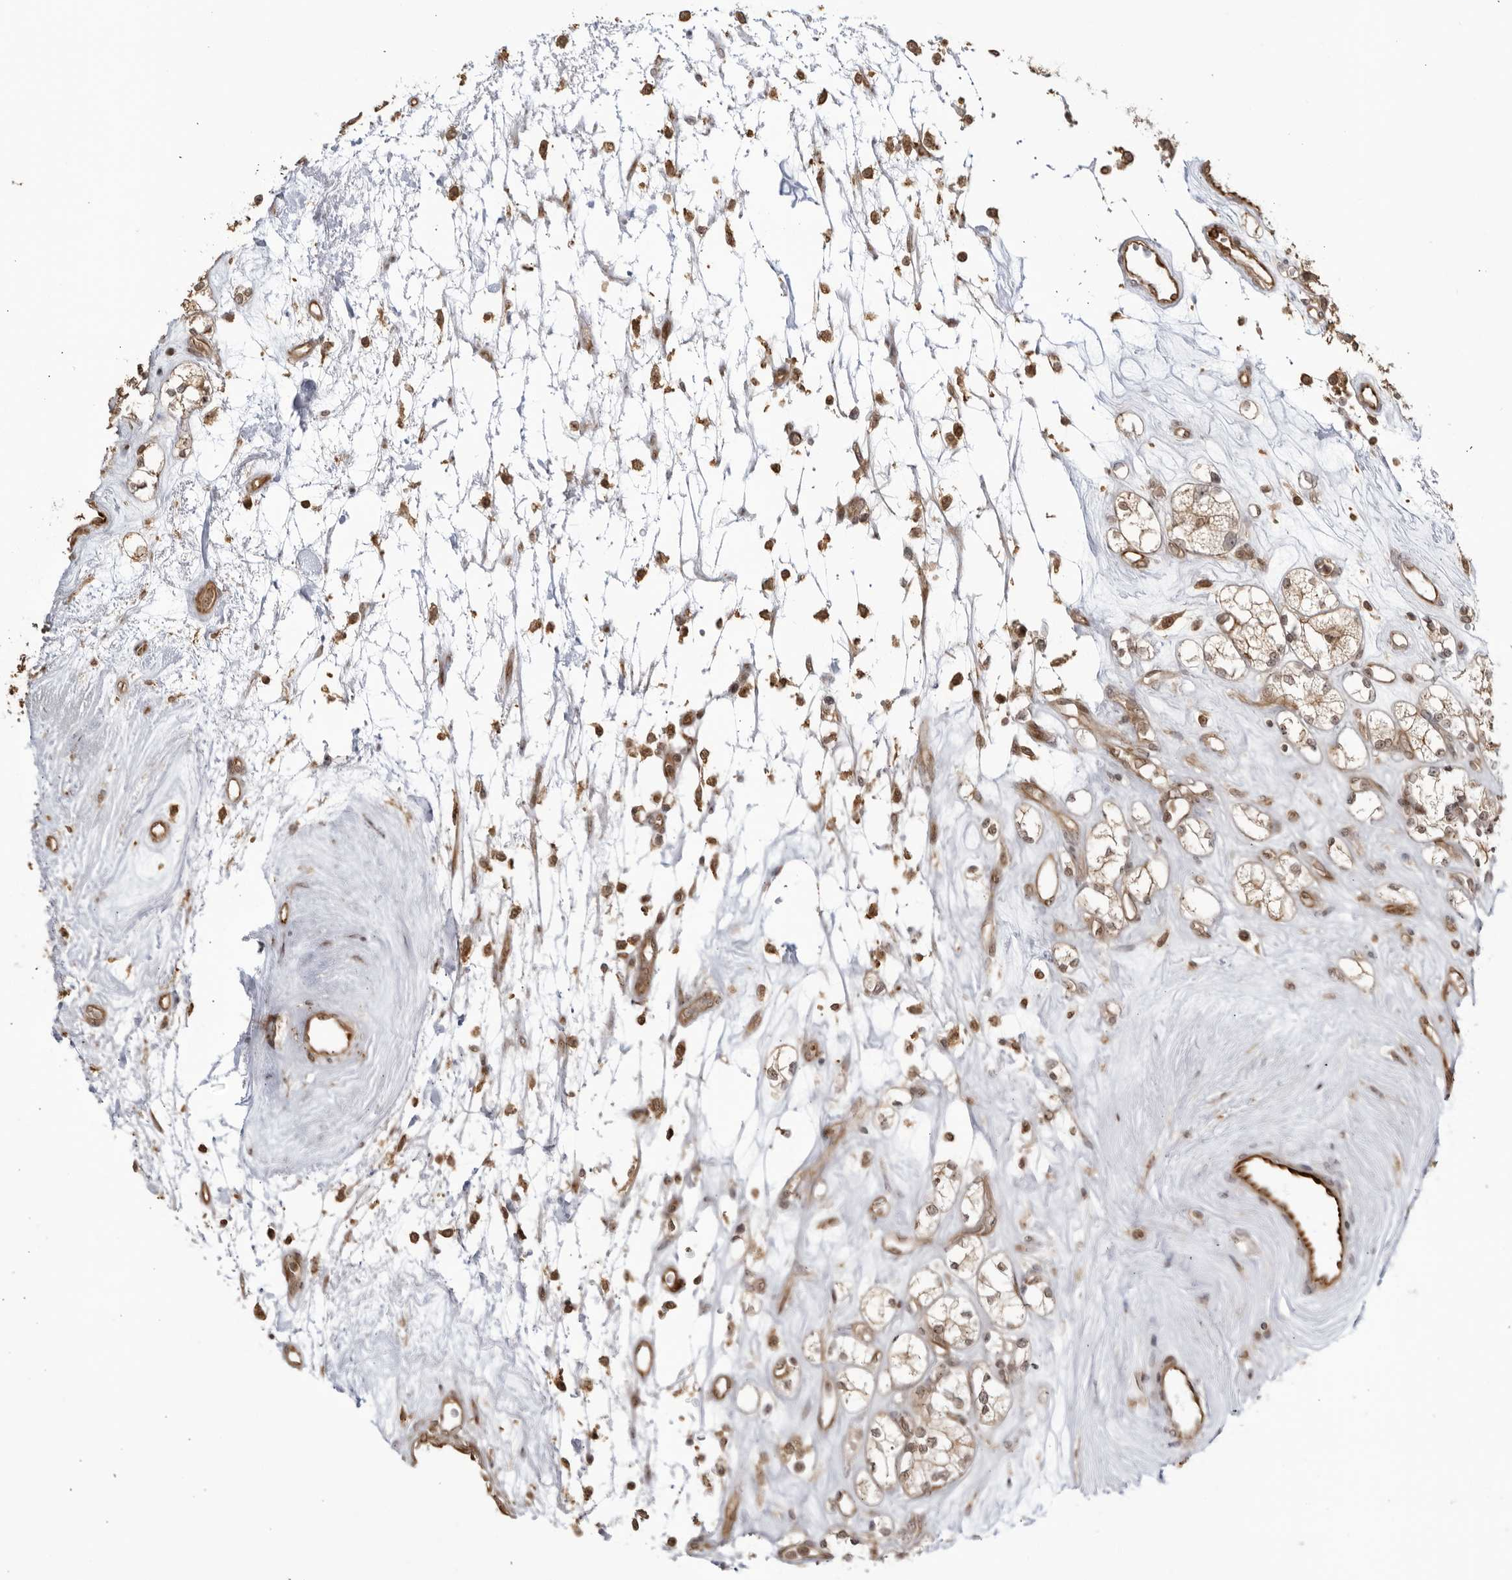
{"staining": {"intensity": "moderate", "quantity": ">75%", "location": "cytoplasmic/membranous,nuclear"}, "tissue": "renal cancer", "cell_type": "Tumor cells", "image_type": "cancer", "snomed": [{"axis": "morphology", "description": "Adenocarcinoma, NOS"}, {"axis": "topography", "description": "Kidney"}], "caption": "Immunohistochemistry image of neoplastic tissue: human renal cancer (adenocarcinoma) stained using IHC demonstrates medium levels of moderate protein expression localized specifically in the cytoplasmic/membranous and nuclear of tumor cells, appearing as a cytoplasmic/membranous and nuclear brown color.", "gene": "TCF21", "patient": {"sex": "male", "age": 77}}